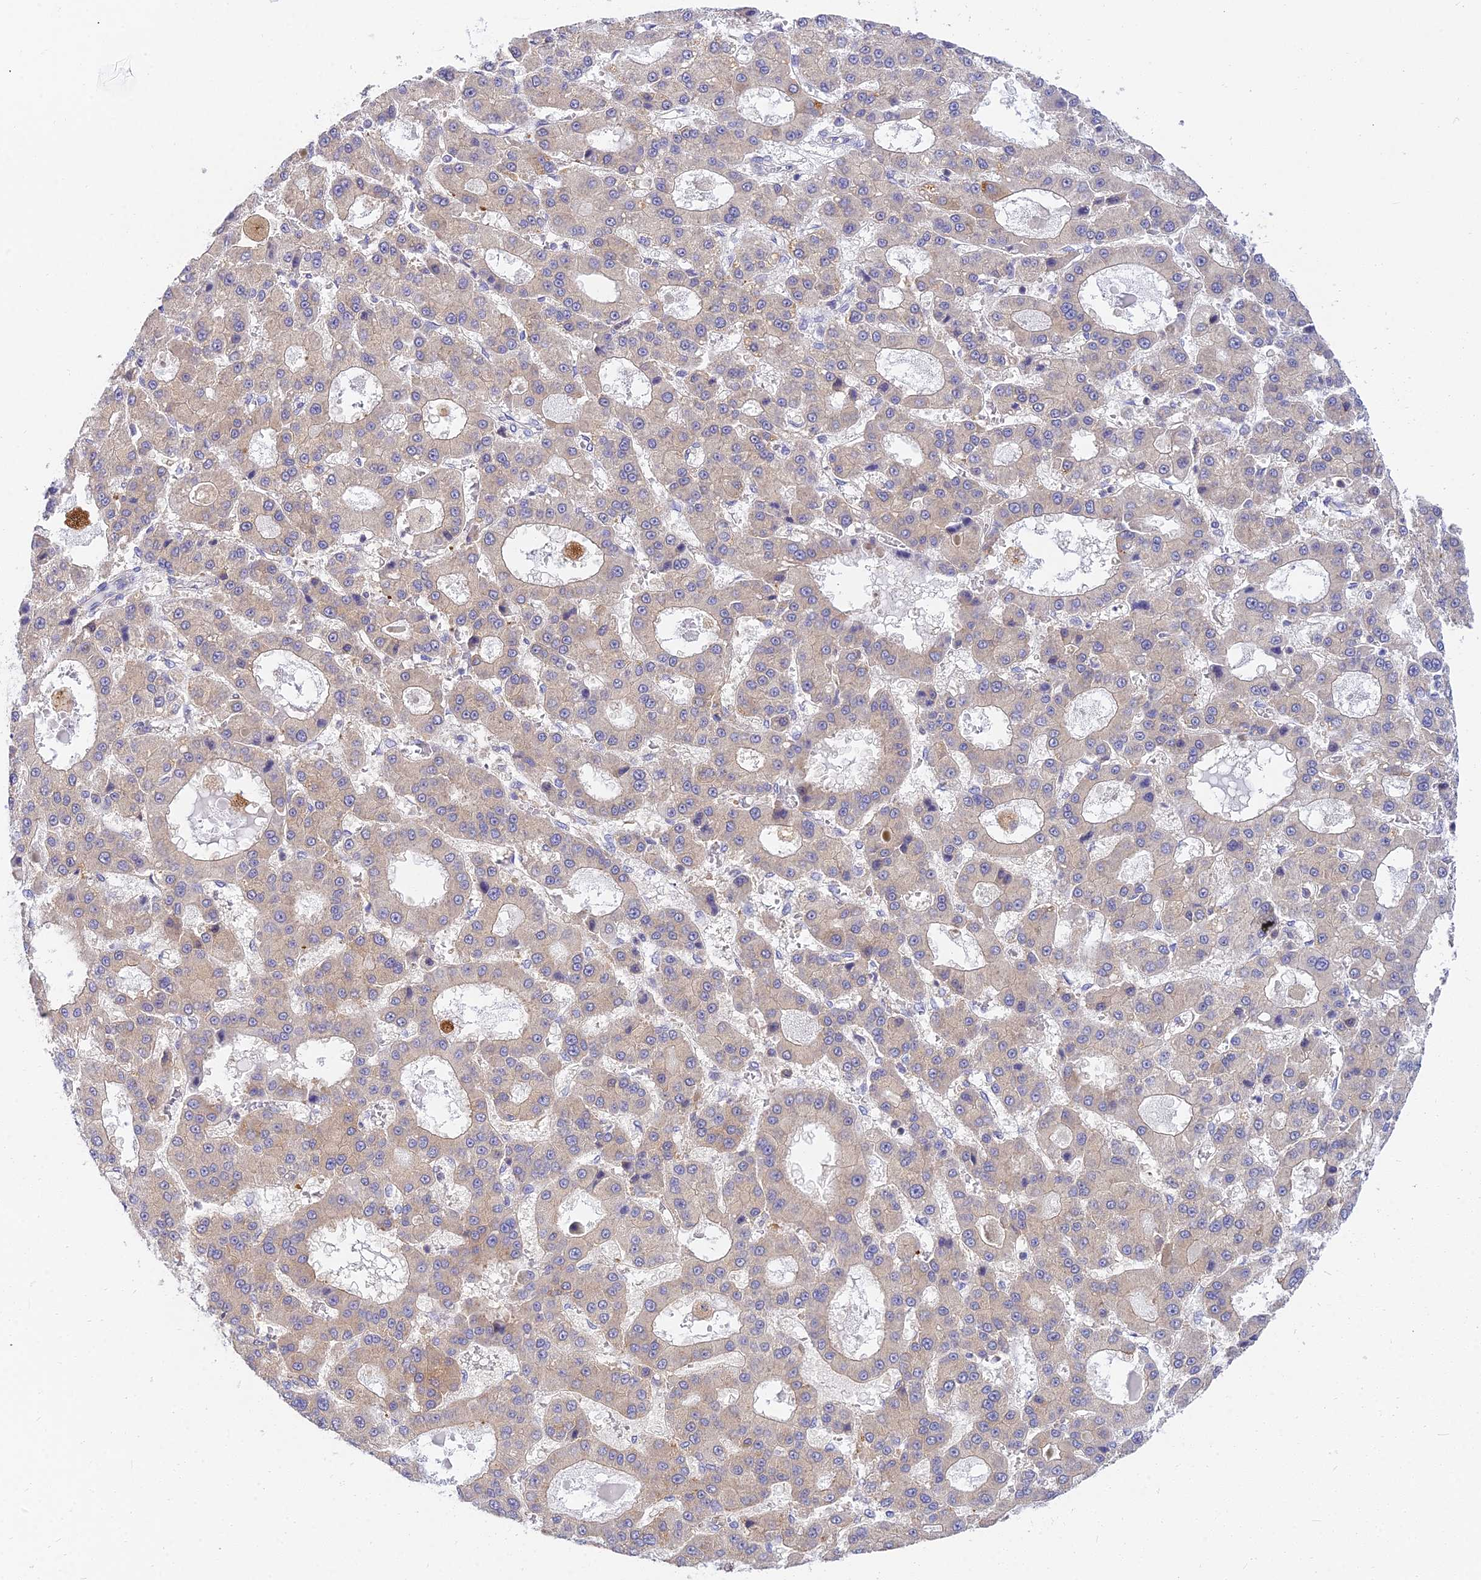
{"staining": {"intensity": "weak", "quantity": "<25%", "location": "cytoplasmic/membranous"}, "tissue": "liver cancer", "cell_type": "Tumor cells", "image_type": "cancer", "snomed": [{"axis": "morphology", "description": "Carcinoma, Hepatocellular, NOS"}, {"axis": "topography", "description": "Liver"}], "caption": "Immunohistochemistry histopathology image of neoplastic tissue: human liver hepatocellular carcinoma stained with DAB (3,3'-diaminobenzidine) reveals no significant protein expression in tumor cells.", "gene": "ARL8B", "patient": {"sex": "male", "age": 70}}